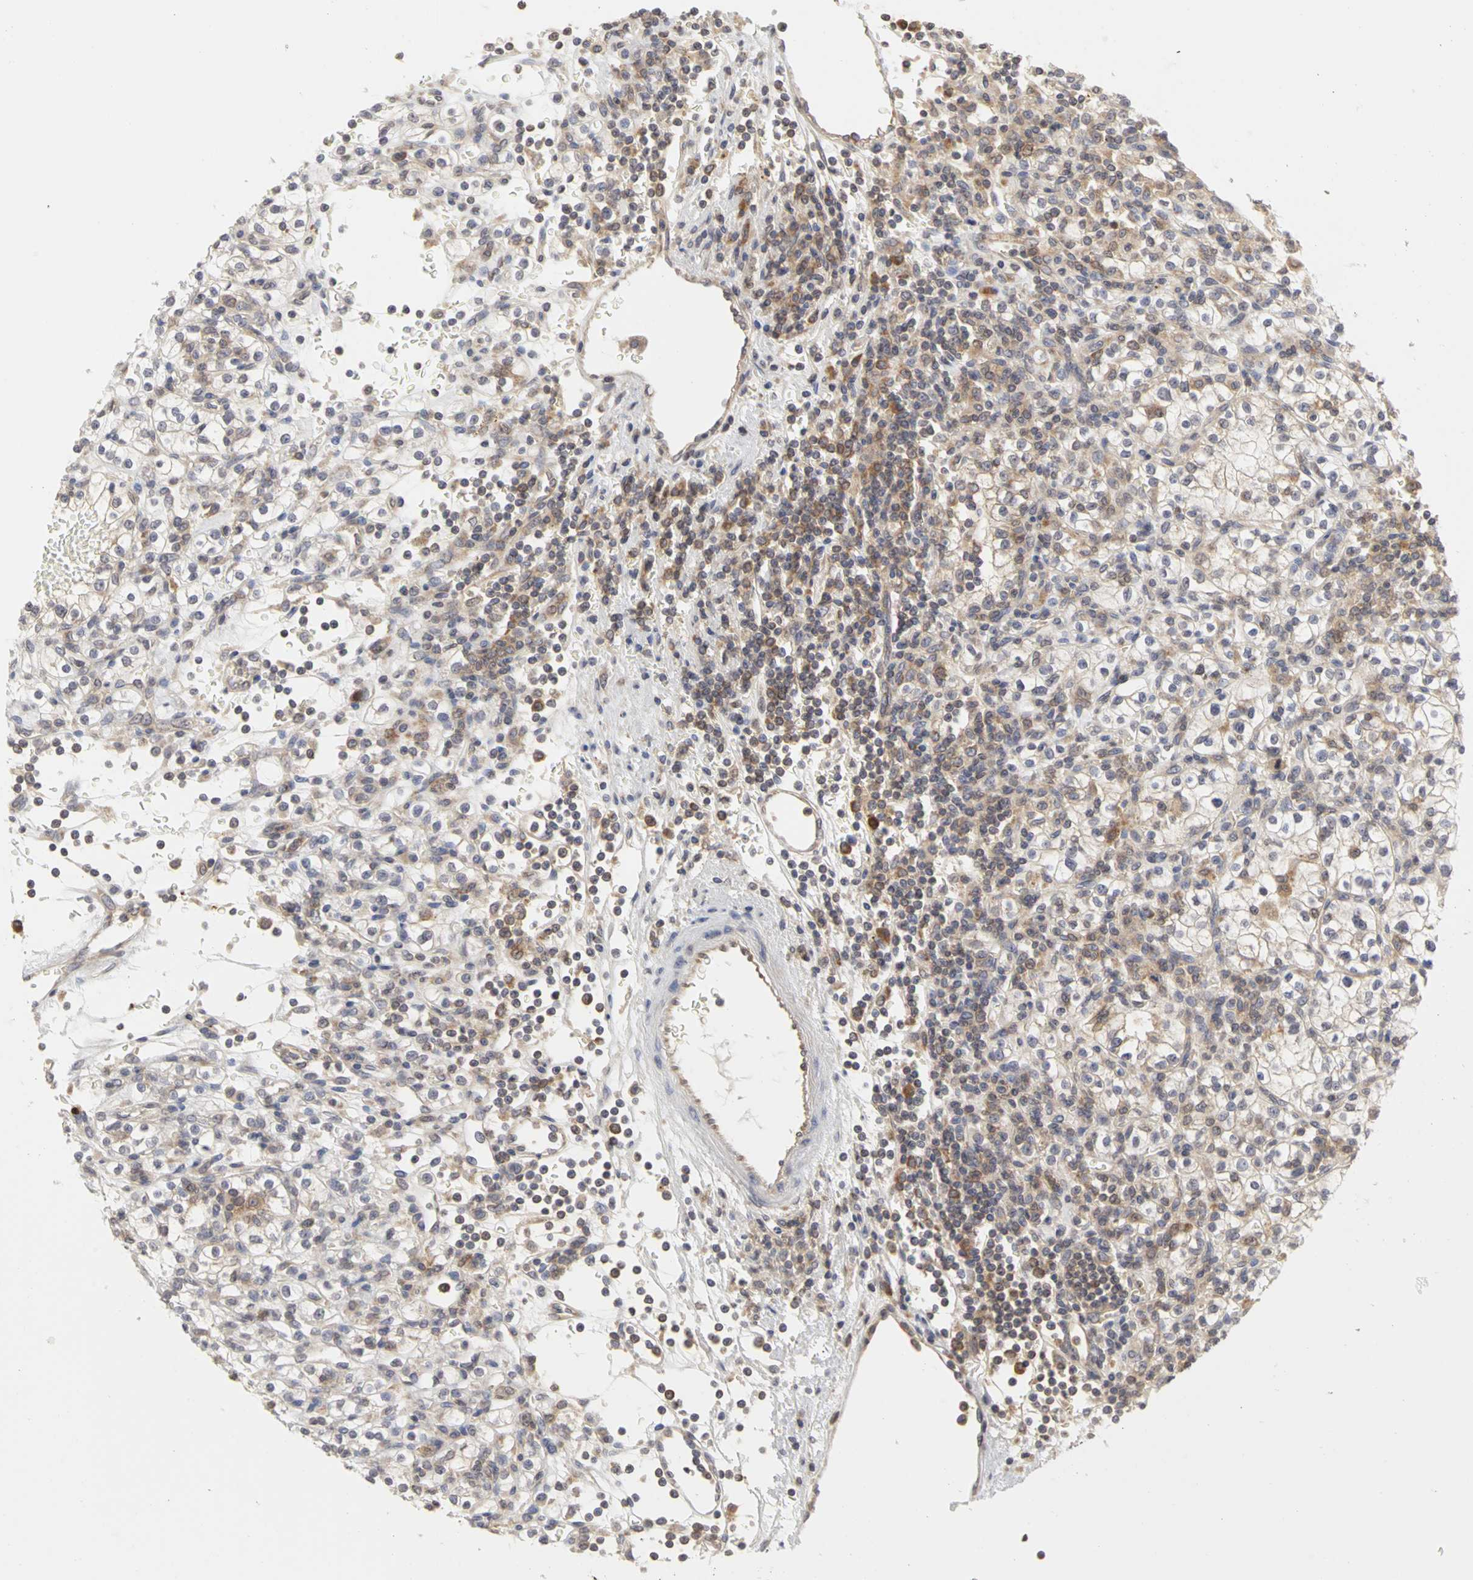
{"staining": {"intensity": "weak", "quantity": "25%-75%", "location": "cytoplasmic/membranous"}, "tissue": "renal cancer", "cell_type": "Tumor cells", "image_type": "cancer", "snomed": [{"axis": "morphology", "description": "Normal tissue, NOS"}, {"axis": "morphology", "description": "Adenocarcinoma, NOS"}, {"axis": "topography", "description": "Kidney"}], "caption": "About 25%-75% of tumor cells in human renal cancer show weak cytoplasmic/membranous protein positivity as visualized by brown immunohistochemical staining.", "gene": "IRAK1", "patient": {"sex": "female", "age": 55}}